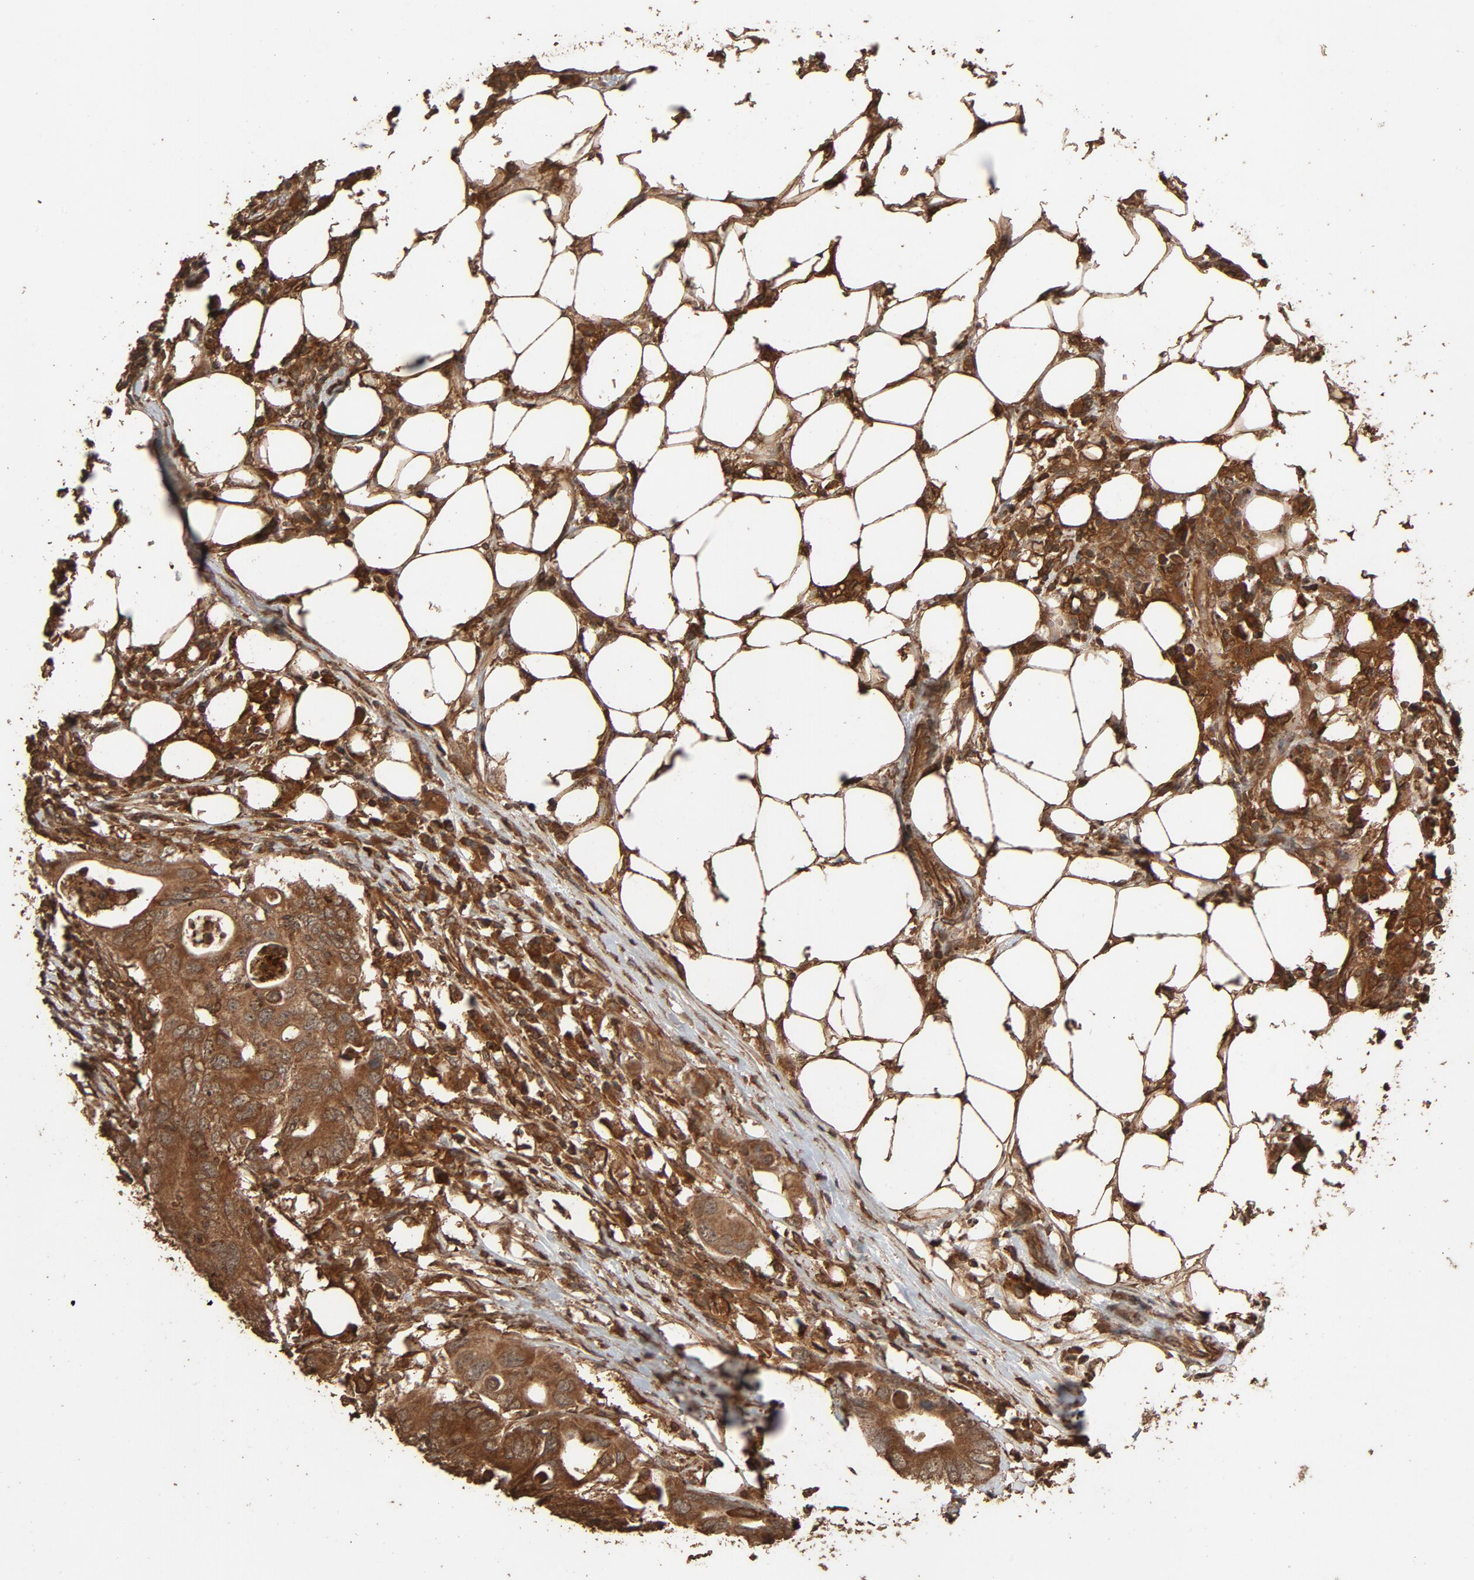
{"staining": {"intensity": "strong", "quantity": ">75%", "location": "cytoplasmic/membranous"}, "tissue": "colorectal cancer", "cell_type": "Tumor cells", "image_type": "cancer", "snomed": [{"axis": "morphology", "description": "Adenocarcinoma, NOS"}, {"axis": "topography", "description": "Colon"}], "caption": "Strong cytoplasmic/membranous positivity is present in about >75% of tumor cells in adenocarcinoma (colorectal).", "gene": "RPS6KA6", "patient": {"sex": "male", "age": 71}}